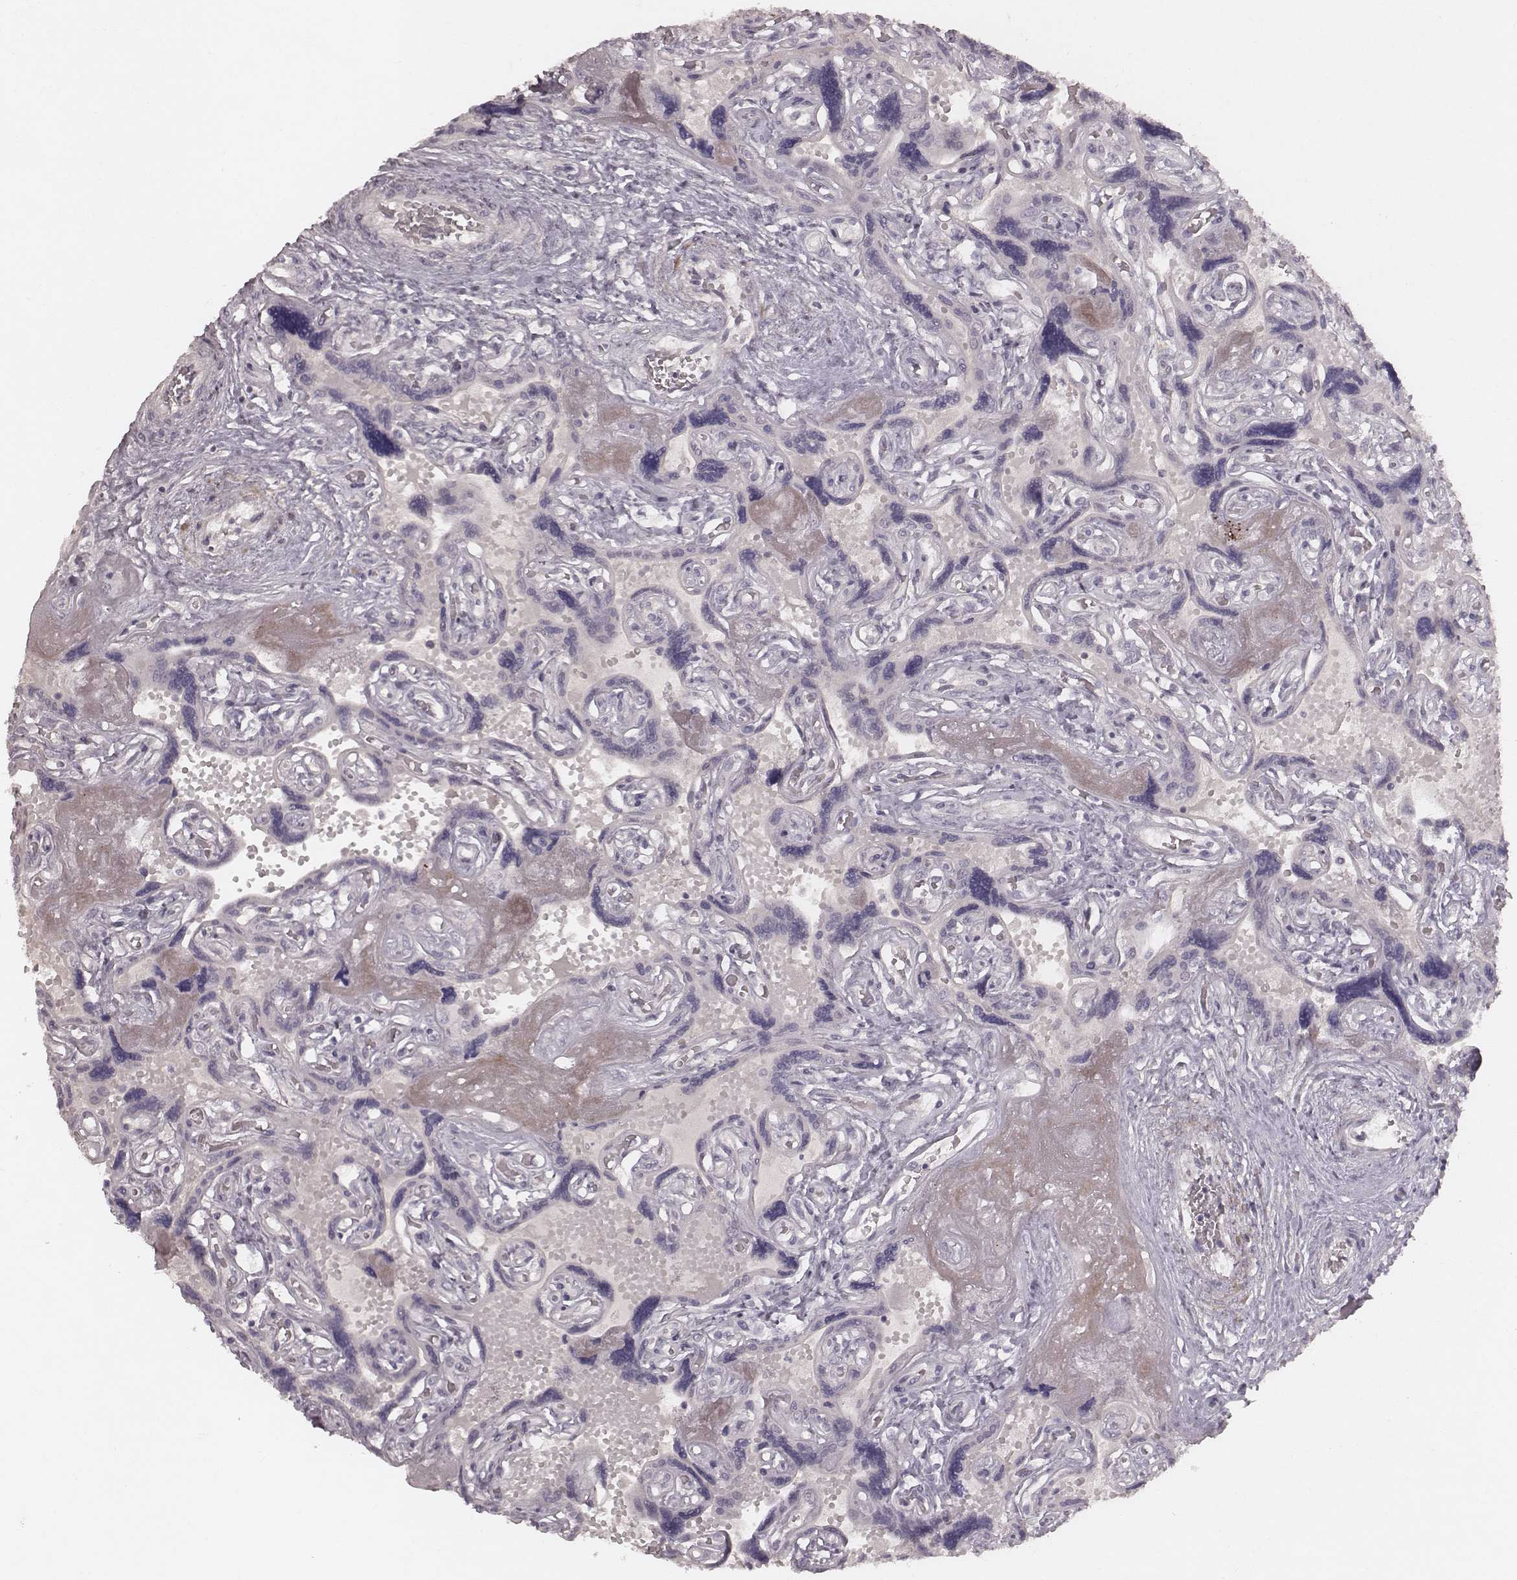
{"staining": {"intensity": "negative", "quantity": "none", "location": "none"}, "tissue": "placenta", "cell_type": "Decidual cells", "image_type": "normal", "snomed": [{"axis": "morphology", "description": "Normal tissue, NOS"}, {"axis": "topography", "description": "Placenta"}], "caption": "The micrograph demonstrates no staining of decidual cells in normal placenta. (Stains: DAB (3,3'-diaminobenzidine) IHC with hematoxylin counter stain, Microscopy: brightfield microscopy at high magnification).", "gene": "FAM13B", "patient": {"sex": "female", "age": 32}}